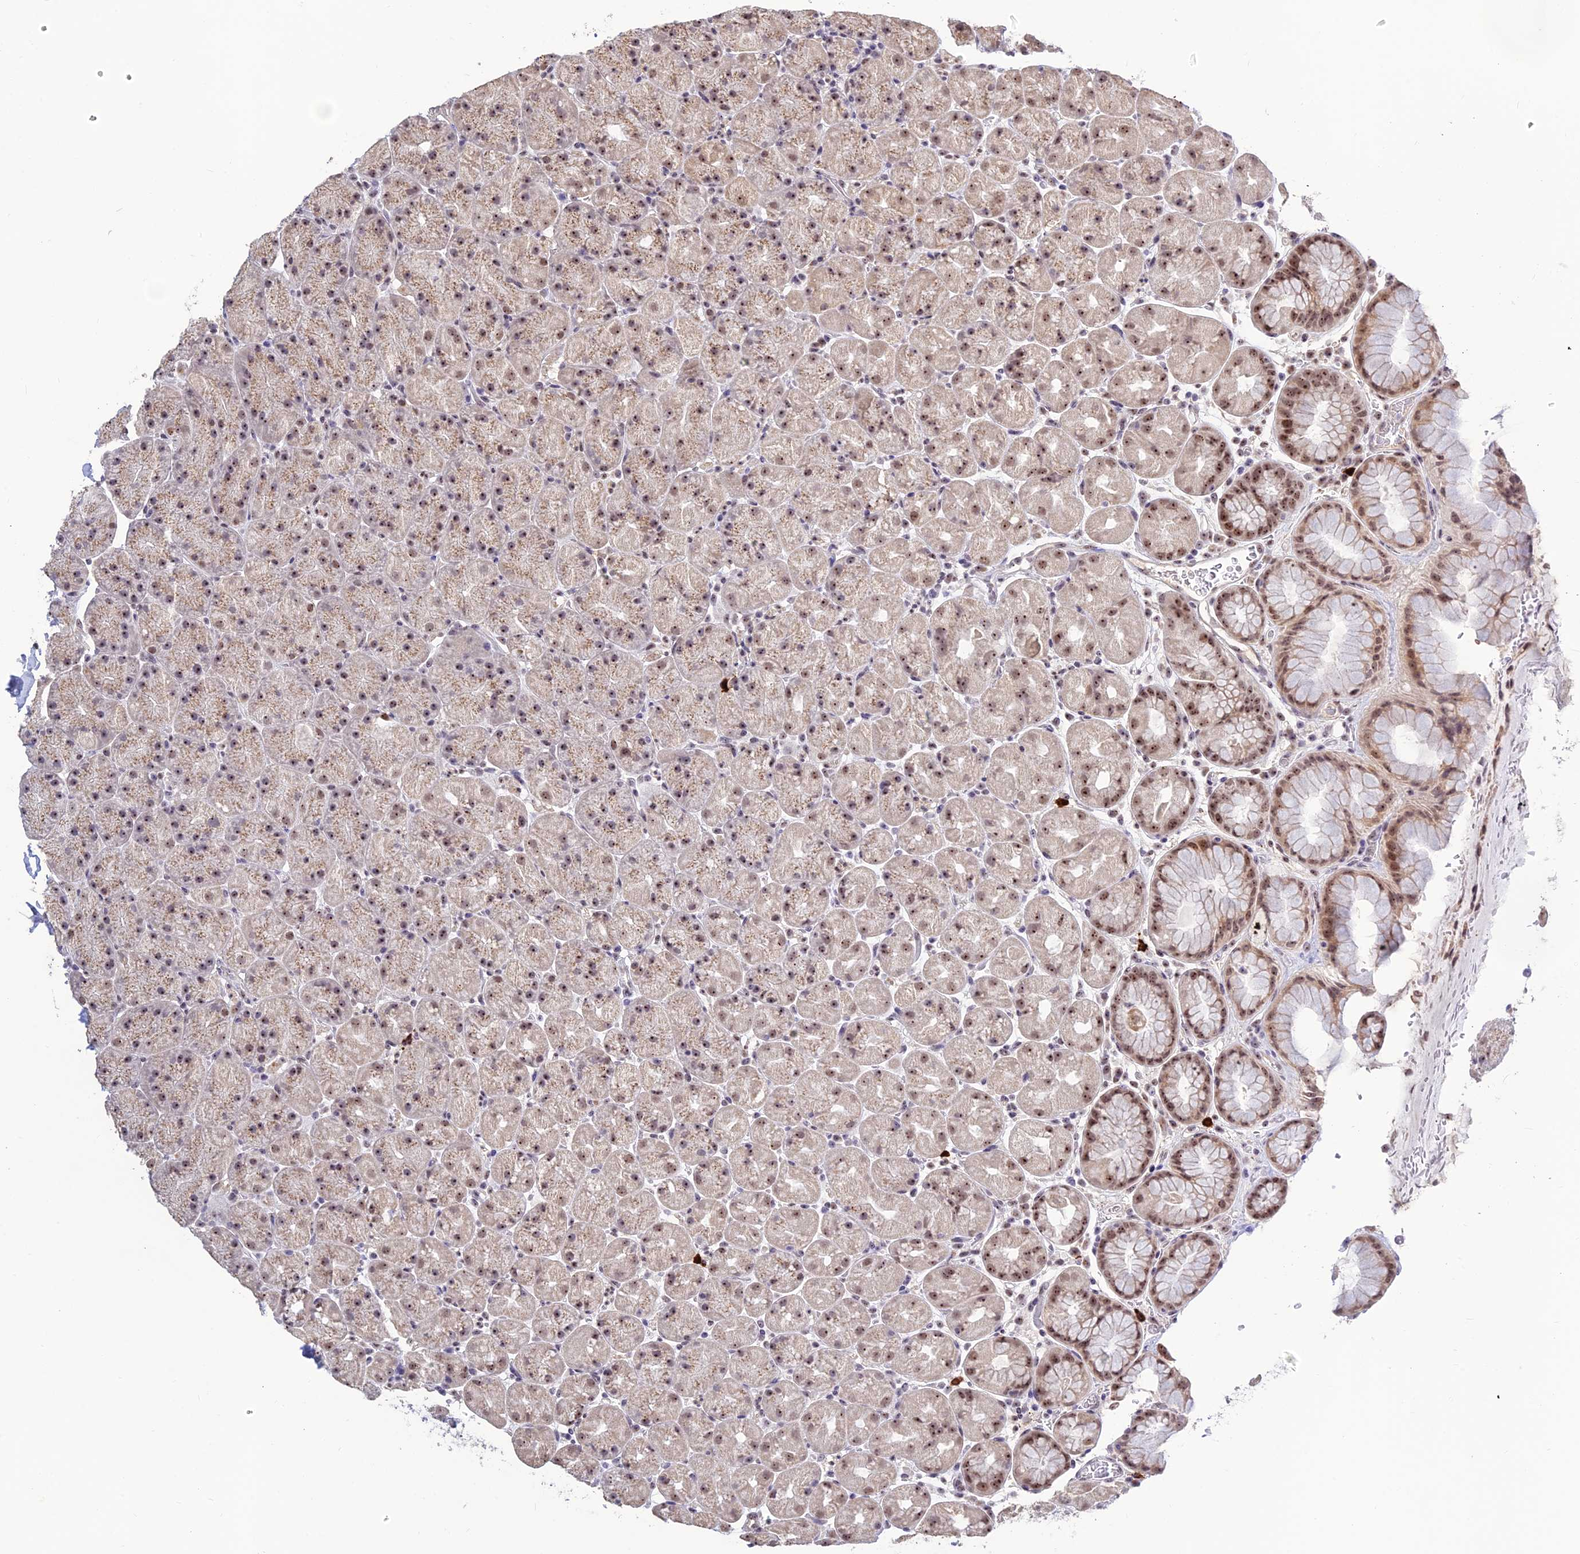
{"staining": {"intensity": "moderate", "quantity": "25%-75%", "location": "nuclear"}, "tissue": "stomach", "cell_type": "Glandular cells", "image_type": "normal", "snomed": [{"axis": "morphology", "description": "Normal tissue, NOS"}, {"axis": "topography", "description": "Stomach, upper"}, {"axis": "topography", "description": "Stomach, lower"}], "caption": "Glandular cells exhibit medium levels of moderate nuclear expression in about 25%-75% of cells in unremarkable stomach. The protein is stained brown, and the nuclei are stained in blue (DAB IHC with brightfield microscopy, high magnification).", "gene": "POLR1G", "patient": {"sex": "male", "age": 67}}